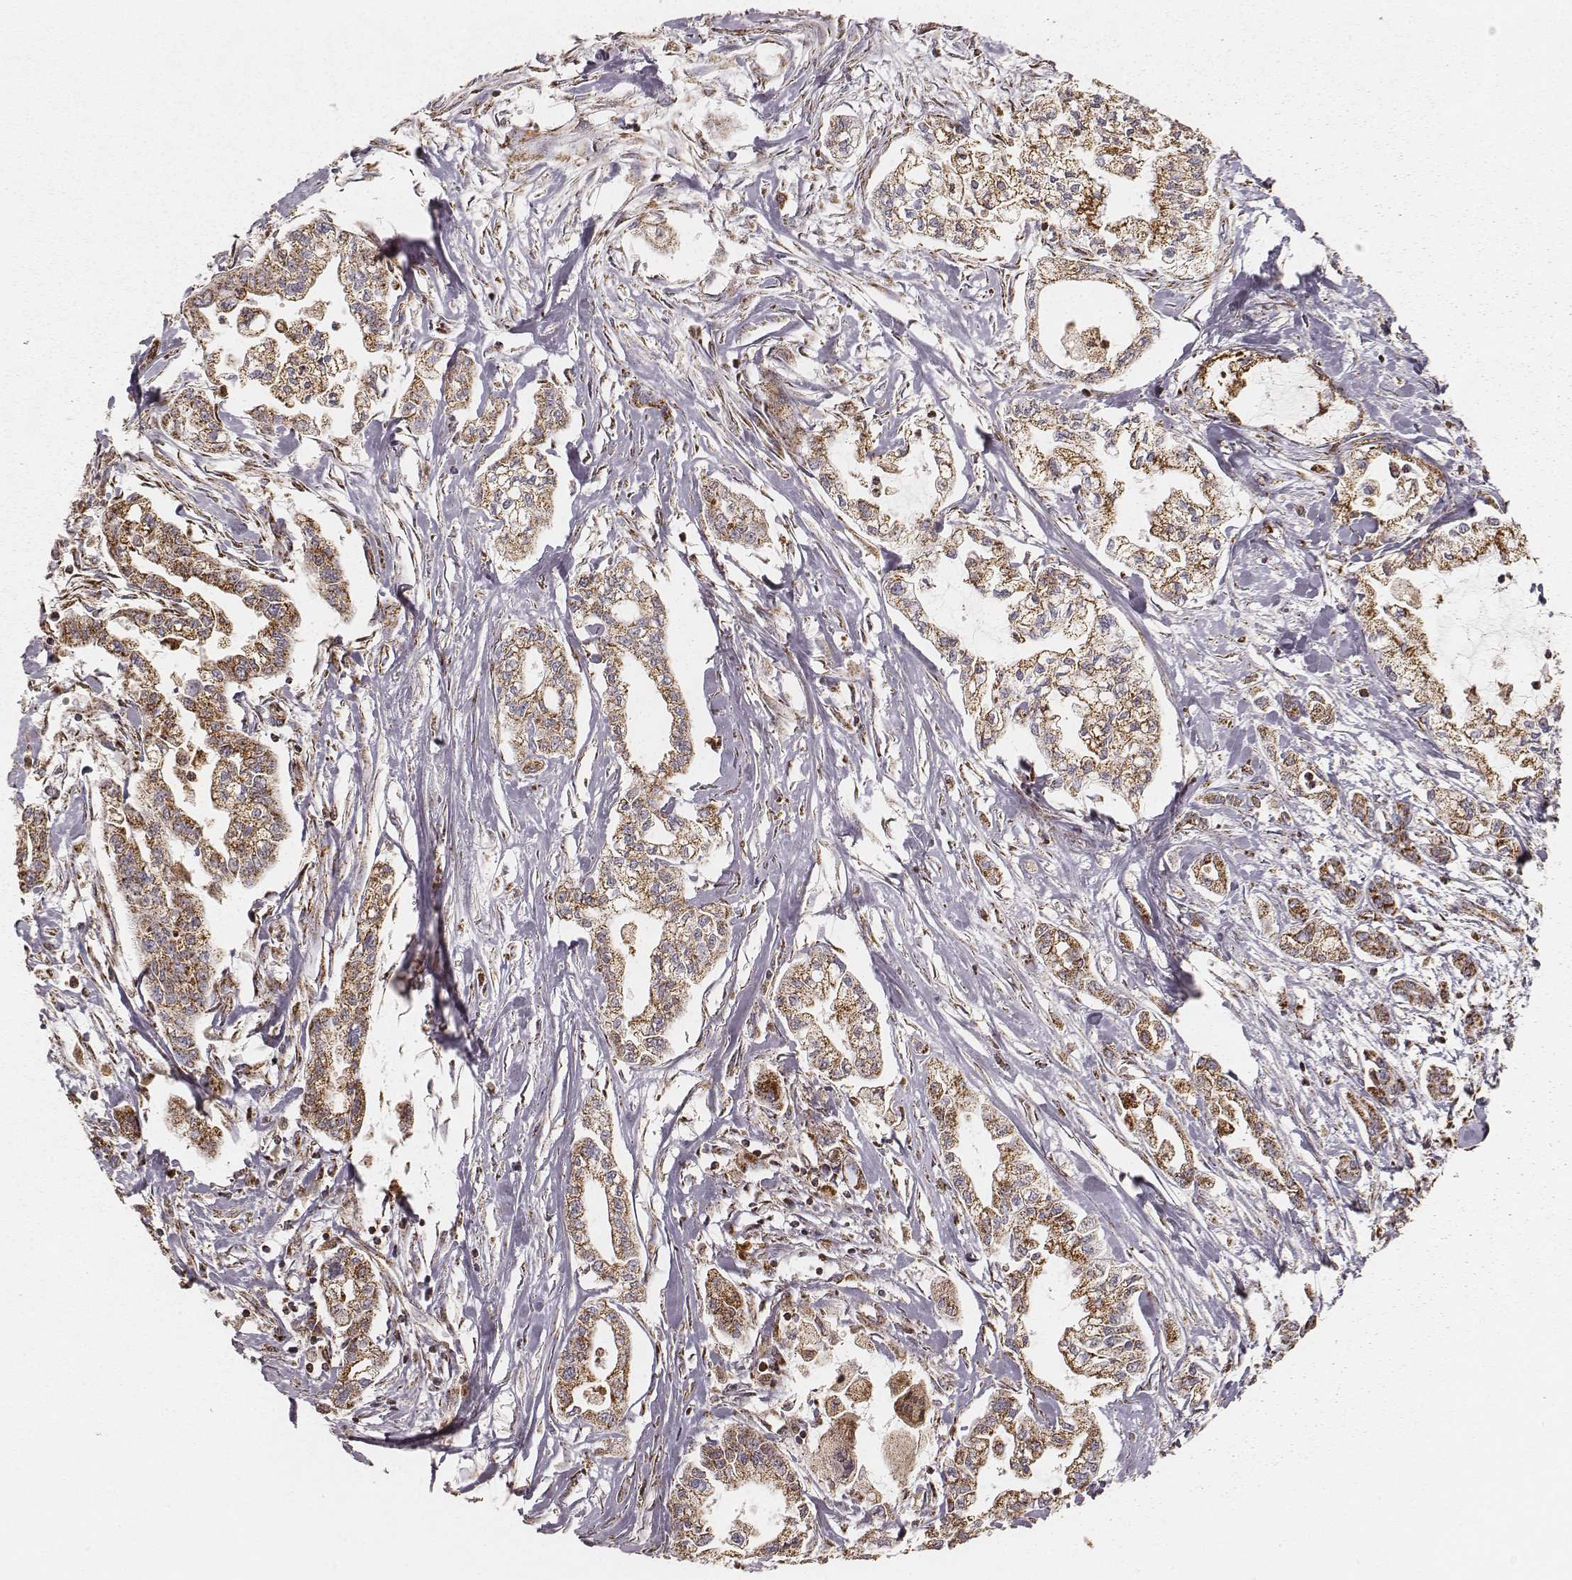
{"staining": {"intensity": "moderate", "quantity": ">75%", "location": "cytoplasmic/membranous"}, "tissue": "pancreatic cancer", "cell_type": "Tumor cells", "image_type": "cancer", "snomed": [{"axis": "morphology", "description": "Adenocarcinoma, NOS"}, {"axis": "topography", "description": "Pancreas"}], "caption": "Tumor cells demonstrate medium levels of moderate cytoplasmic/membranous positivity in about >75% of cells in pancreatic cancer (adenocarcinoma). (IHC, brightfield microscopy, high magnification).", "gene": "CS", "patient": {"sex": "male", "age": 54}}